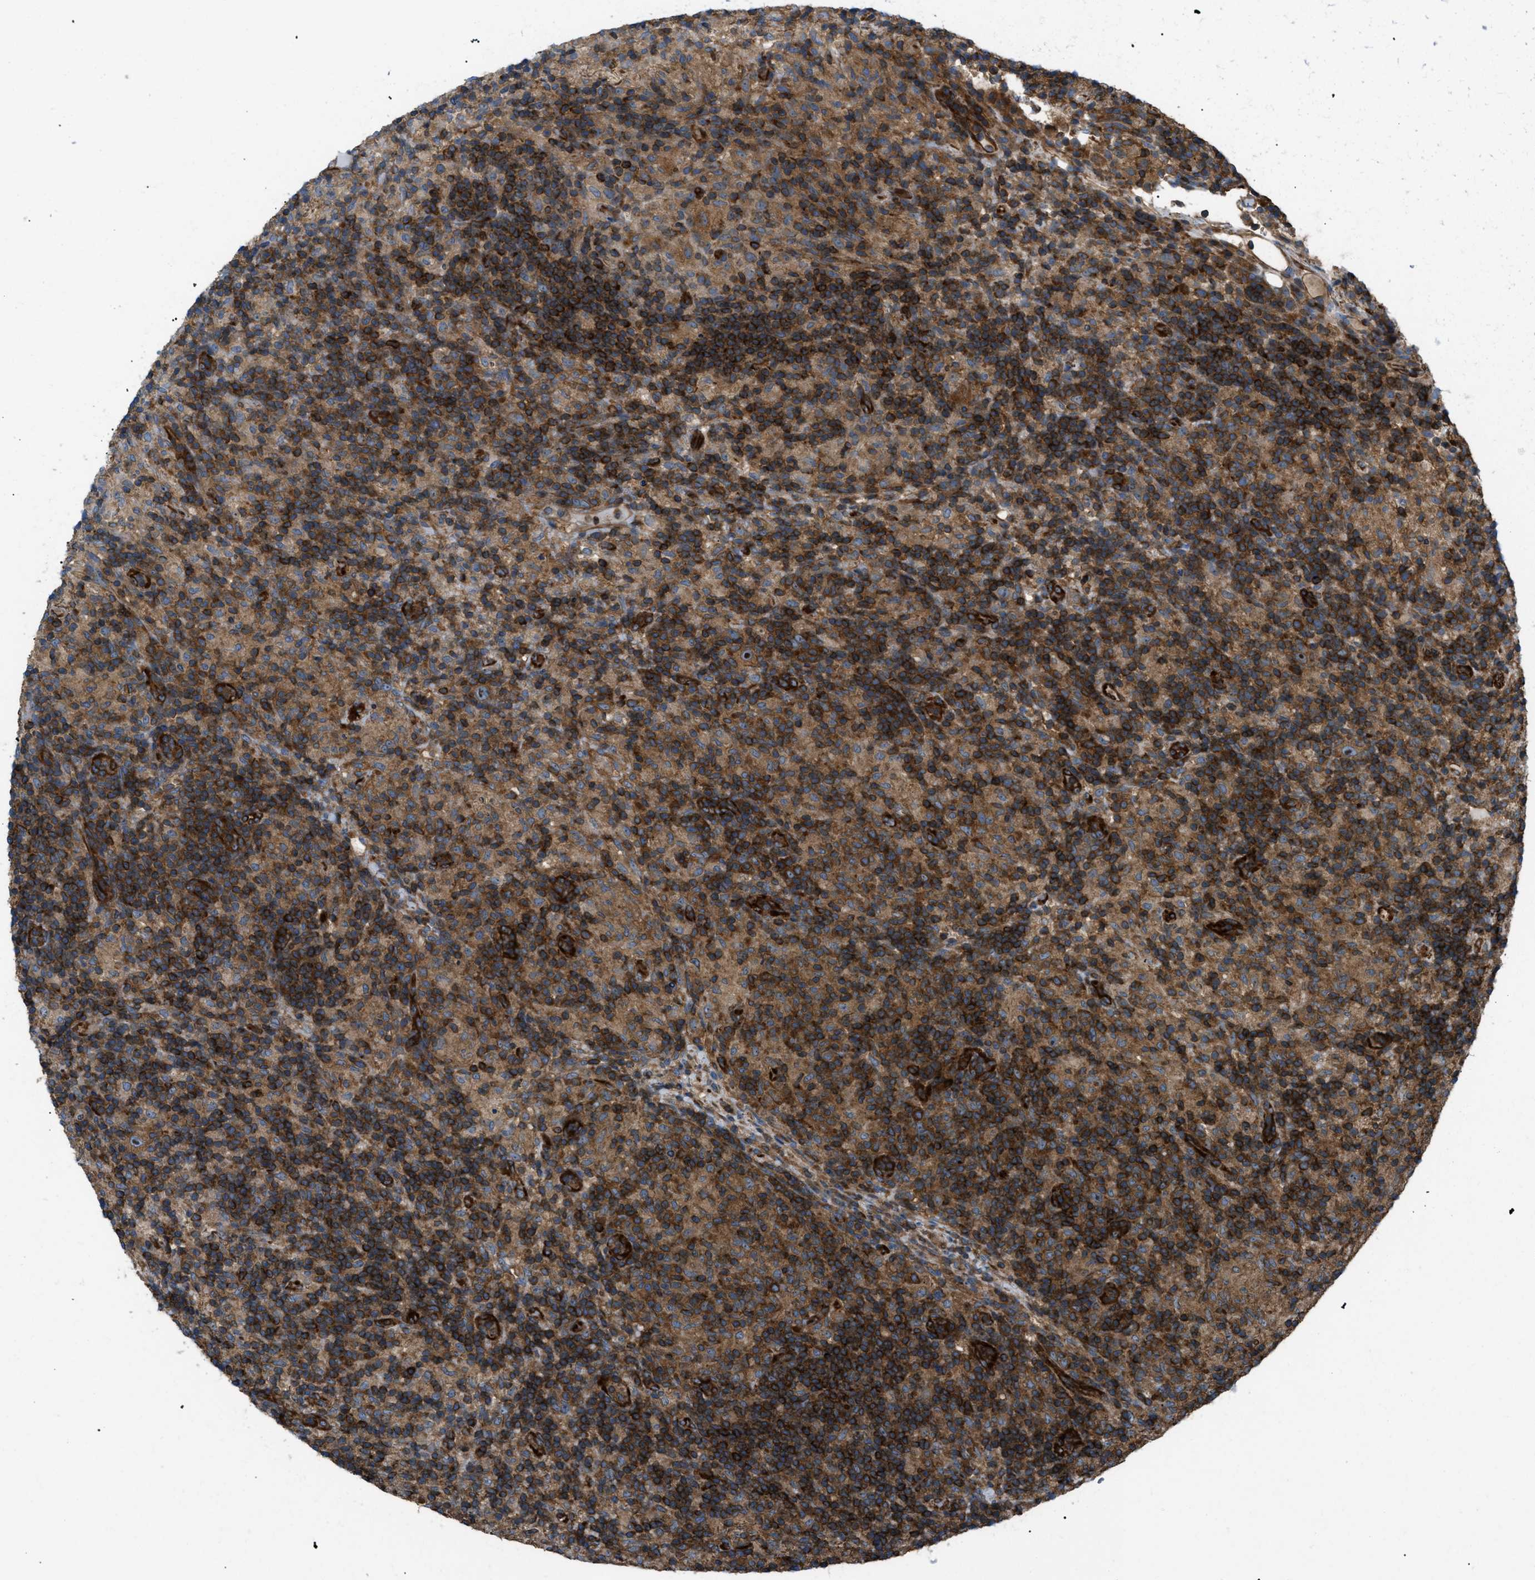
{"staining": {"intensity": "moderate", "quantity": ">75%", "location": "cytoplasmic/membranous,nuclear"}, "tissue": "lymphoma", "cell_type": "Tumor cells", "image_type": "cancer", "snomed": [{"axis": "morphology", "description": "Hodgkin's disease, NOS"}, {"axis": "topography", "description": "Lymph node"}], "caption": "IHC histopathology image of neoplastic tissue: lymphoma stained using immunohistochemistry demonstrates medium levels of moderate protein expression localized specifically in the cytoplasmic/membranous and nuclear of tumor cells, appearing as a cytoplasmic/membranous and nuclear brown color.", "gene": "ATP2A3", "patient": {"sex": "male", "age": 70}}